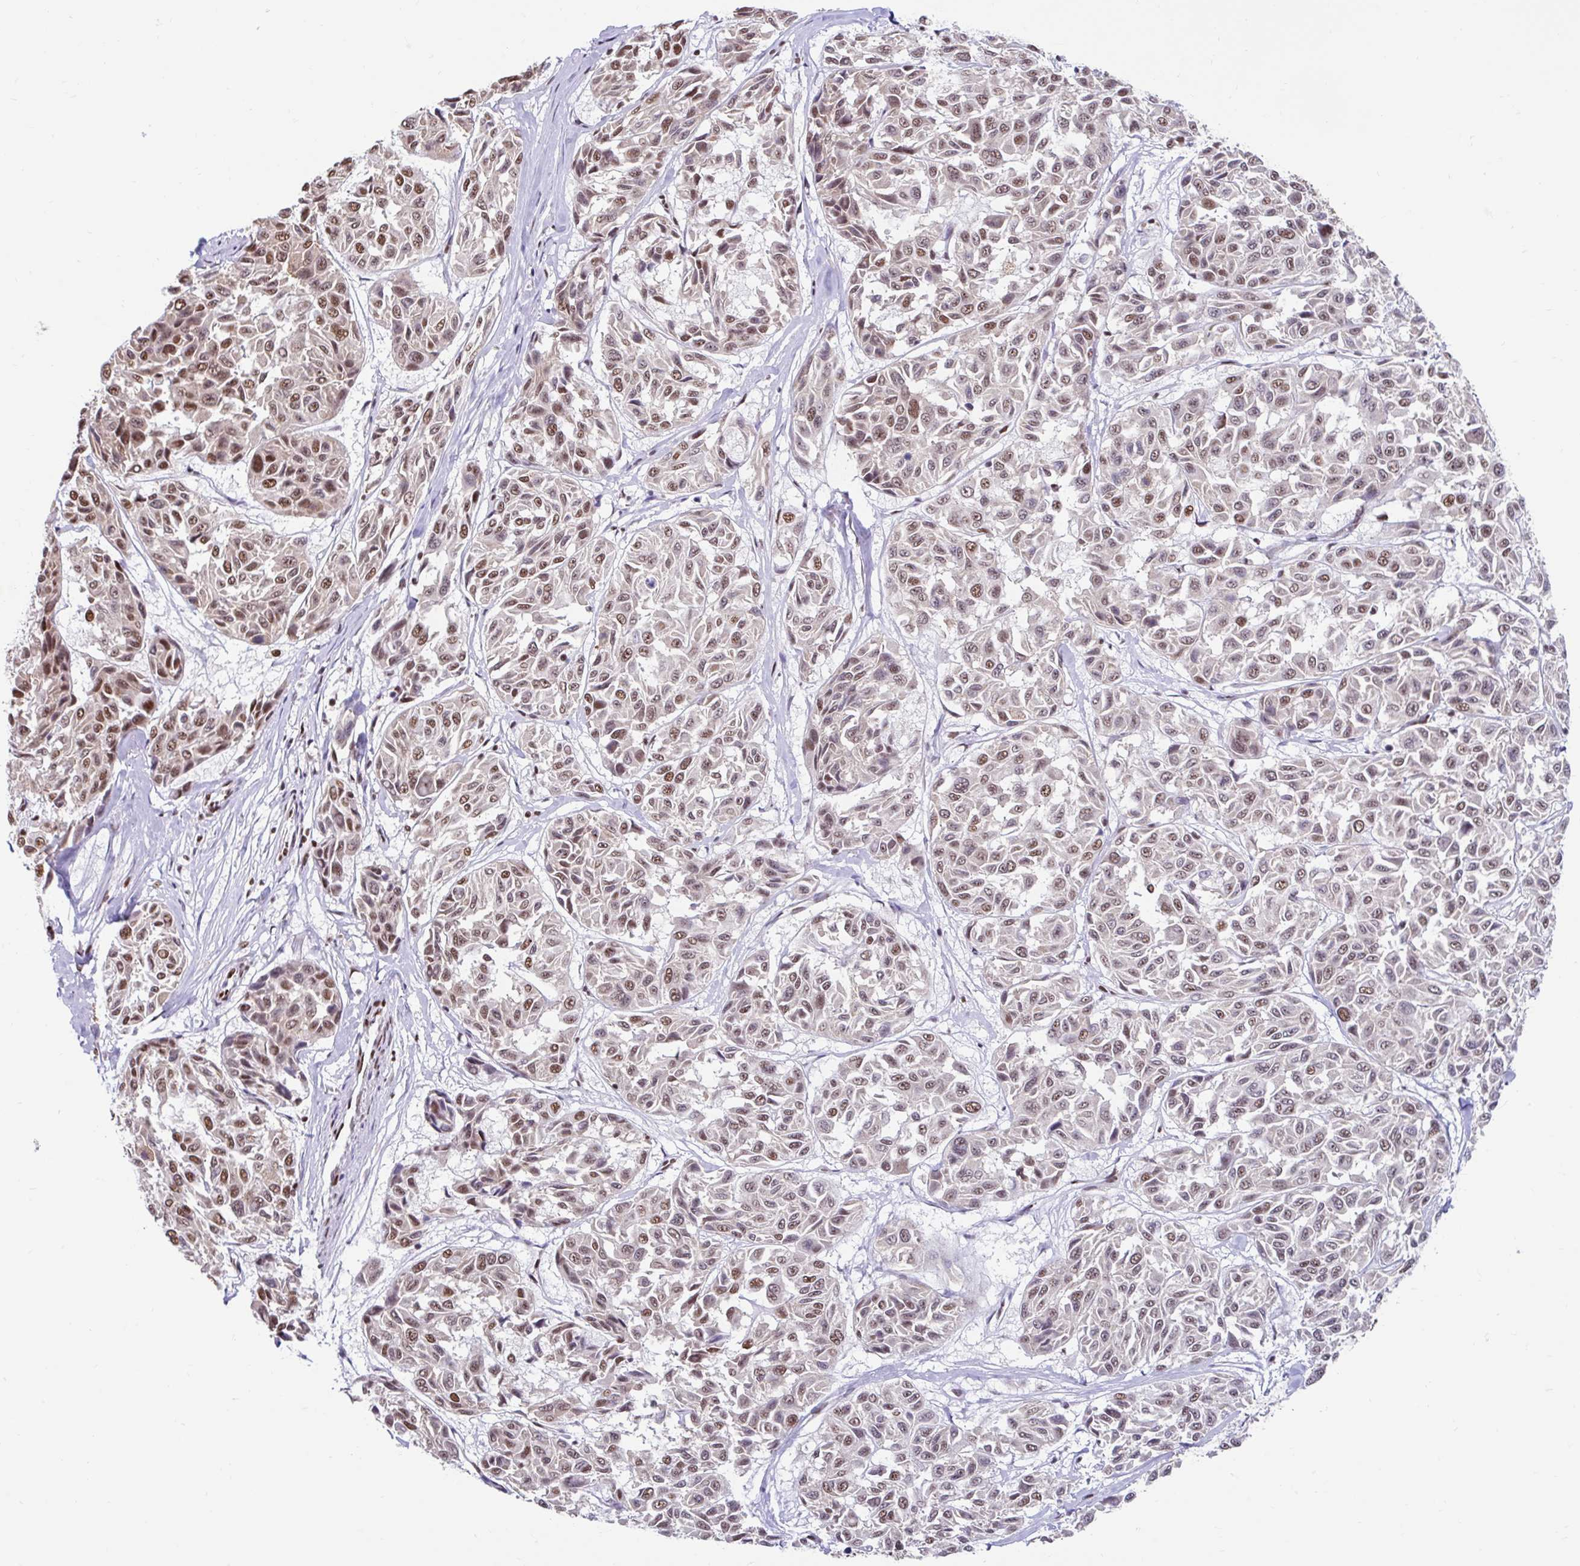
{"staining": {"intensity": "moderate", "quantity": ">75%", "location": "nuclear"}, "tissue": "melanoma", "cell_type": "Tumor cells", "image_type": "cancer", "snomed": [{"axis": "morphology", "description": "Malignant melanoma, NOS"}, {"axis": "topography", "description": "Skin"}], "caption": "Immunohistochemical staining of human melanoma displays medium levels of moderate nuclear protein expression in about >75% of tumor cells.", "gene": "KHDRBS1", "patient": {"sex": "female", "age": 66}}